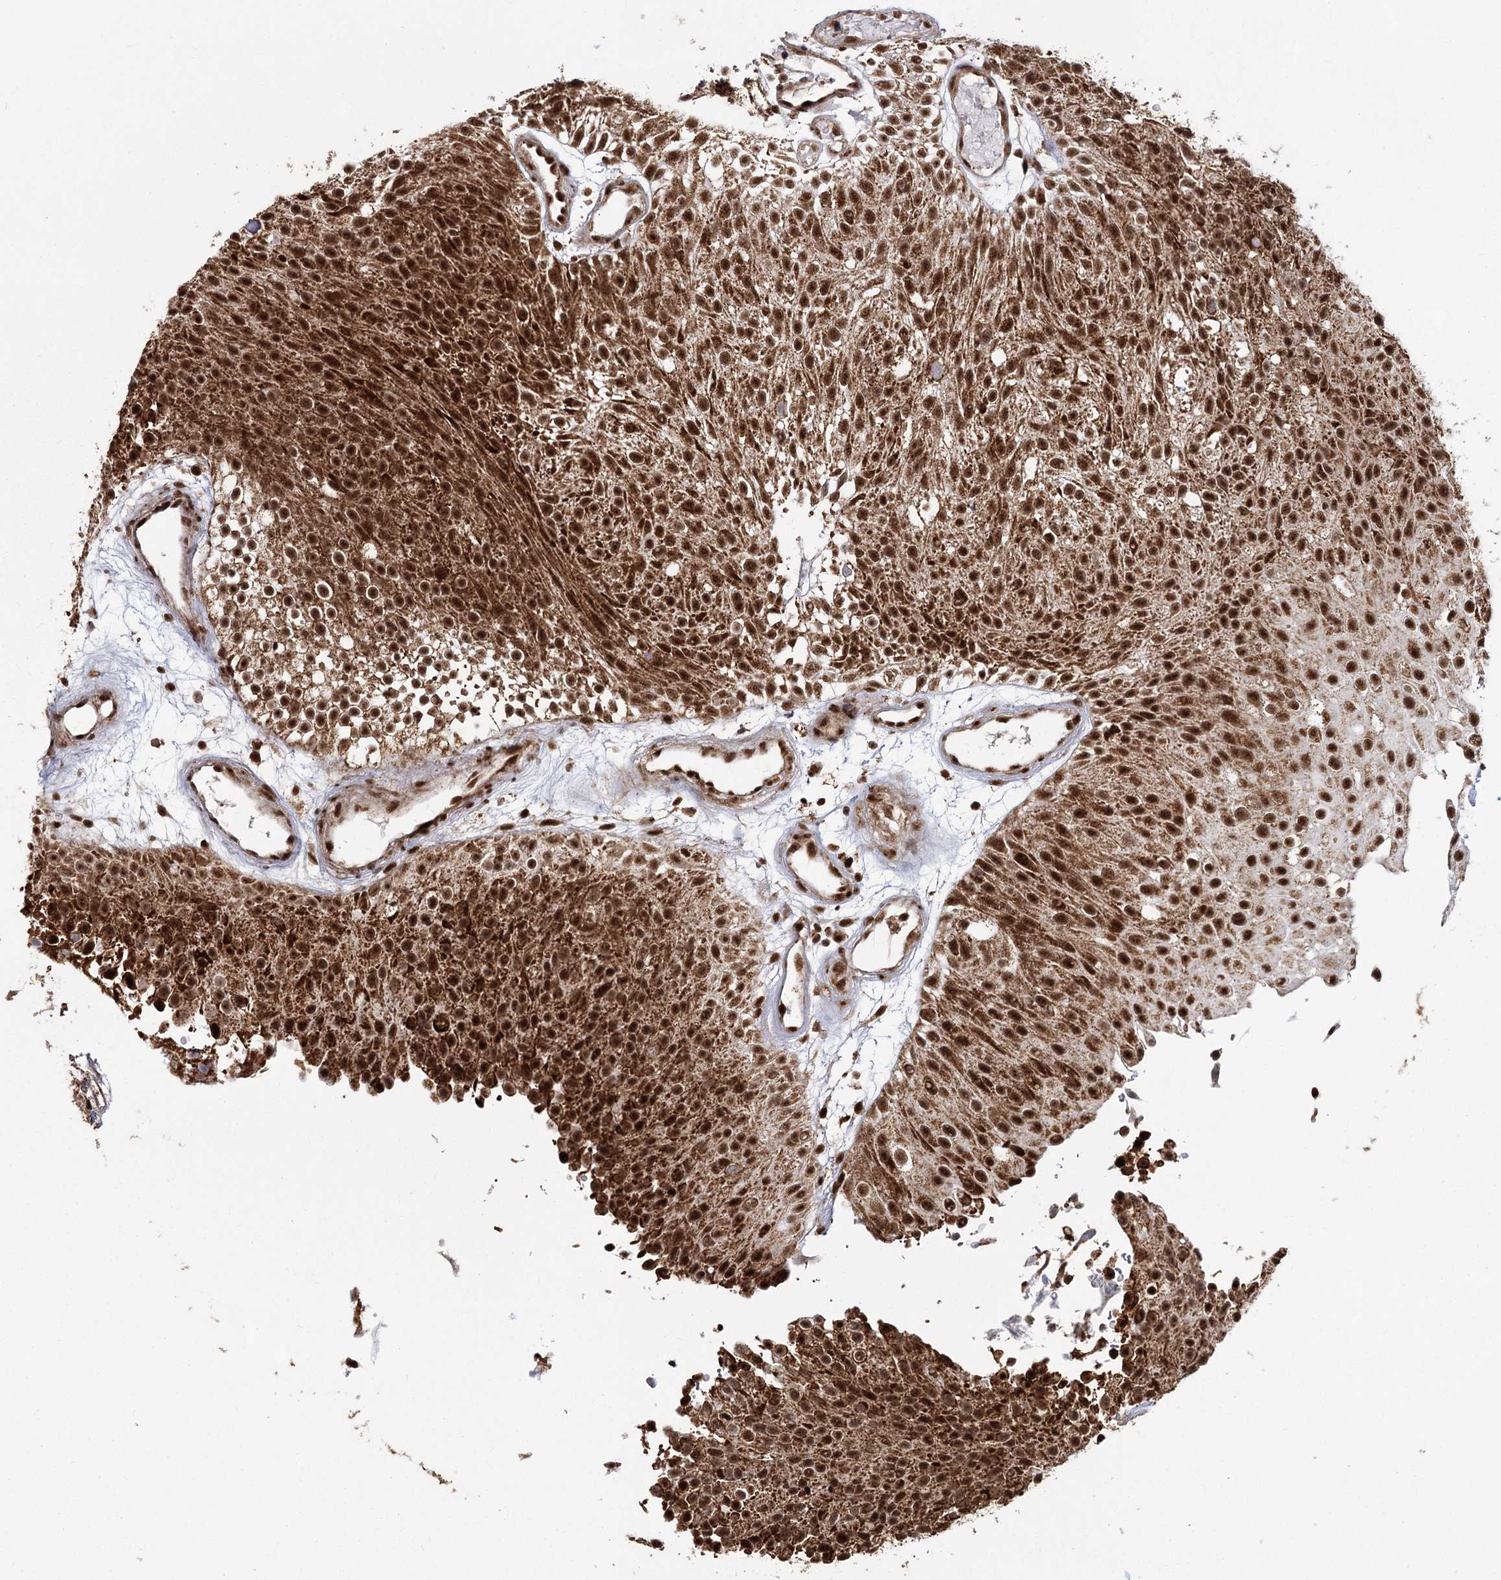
{"staining": {"intensity": "strong", "quantity": ">75%", "location": "cytoplasmic/membranous,nuclear"}, "tissue": "urothelial cancer", "cell_type": "Tumor cells", "image_type": "cancer", "snomed": [{"axis": "morphology", "description": "Urothelial carcinoma, Low grade"}, {"axis": "topography", "description": "Urinary bladder"}], "caption": "Strong cytoplasmic/membranous and nuclear staining for a protein is identified in approximately >75% of tumor cells of urothelial carcinoma (low-grade) using immunohistochemistry (IHC).", "gene": "ZCCHC24", "patient": {"sex": "male", "age": 78}}